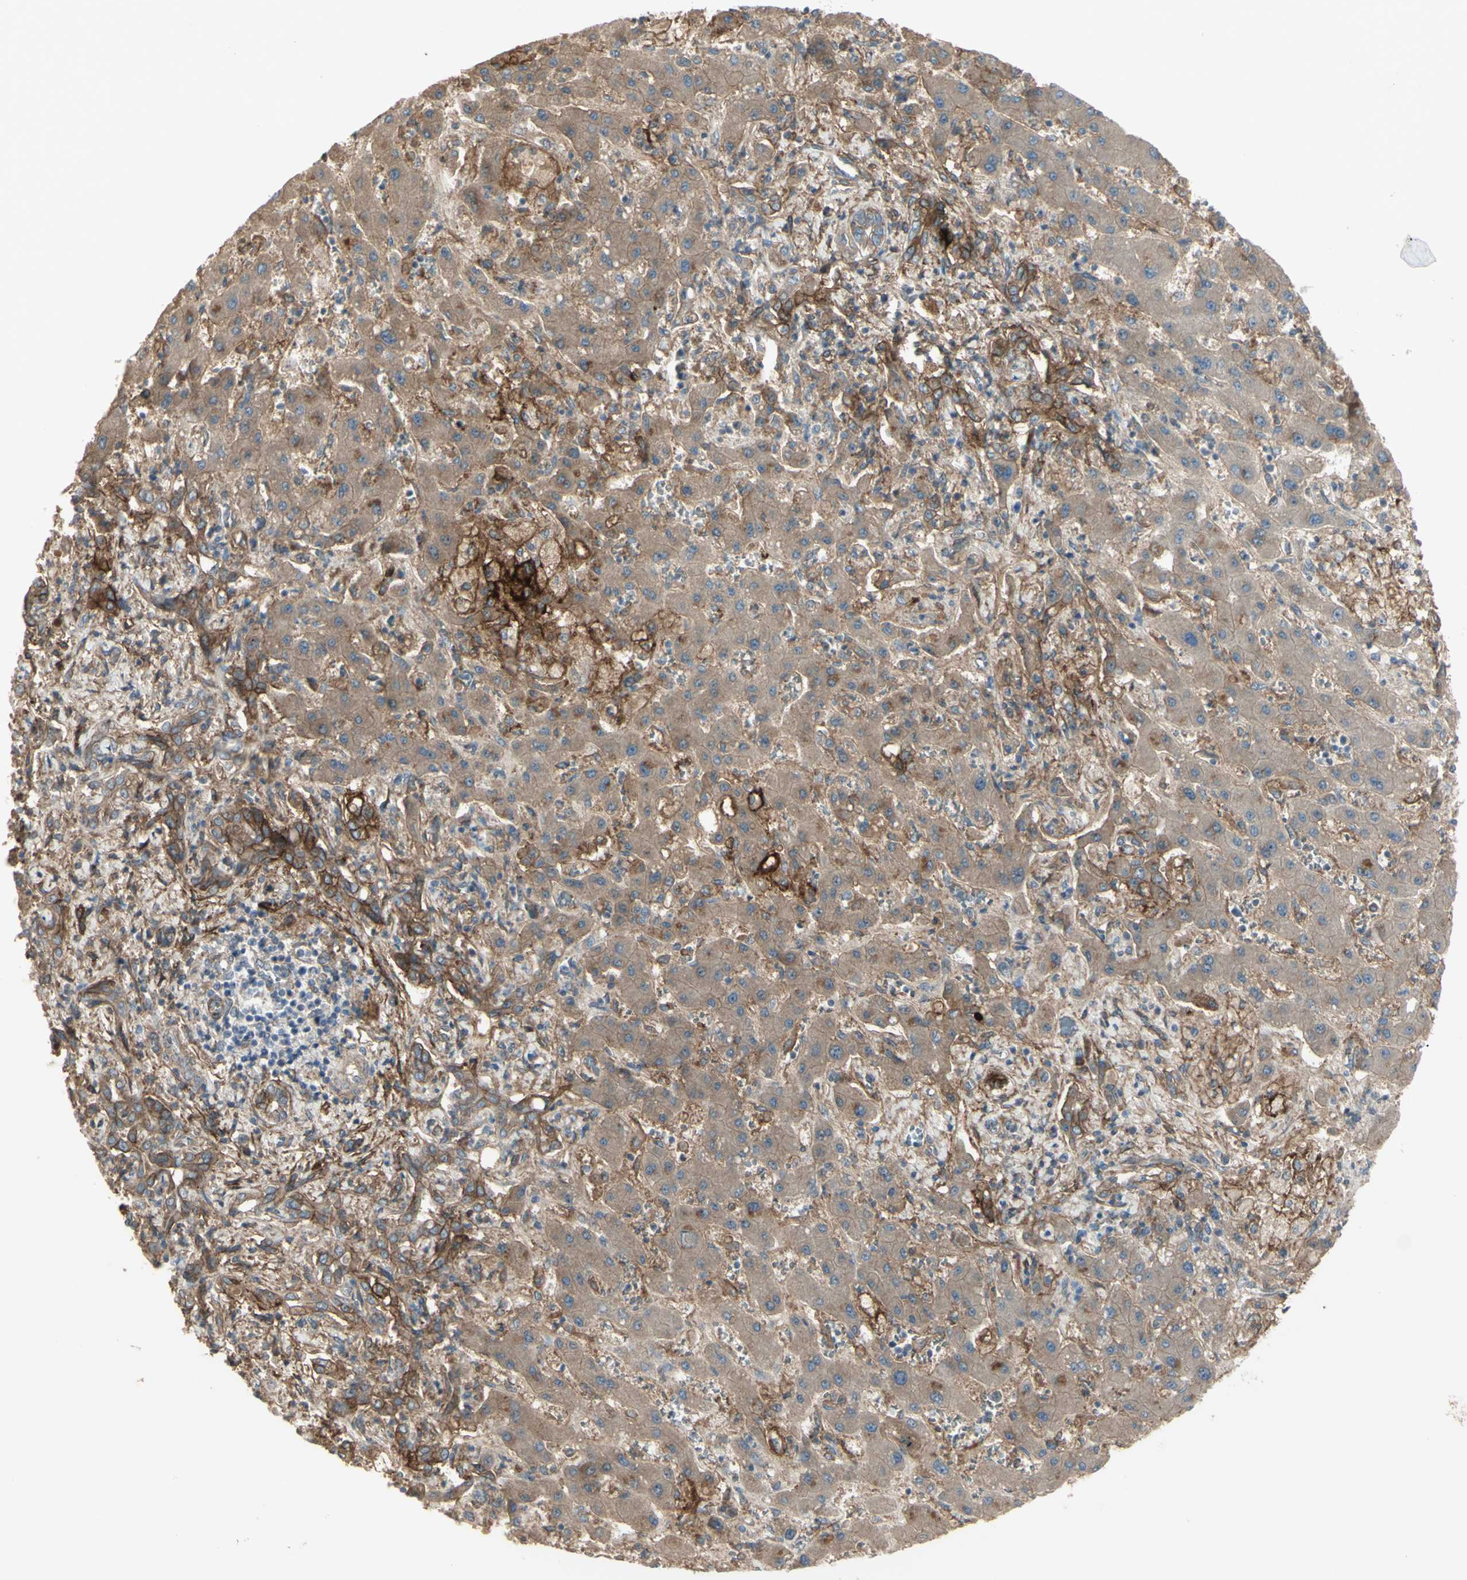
{"staining": {"intensity": "weak", "quantity": ">75%", "location": "cytoplasmic/membranous"}, "tissue": "liver cancer", "cell_type": "Tumor cells", "image_type": "cancer", "snomed": [{"axis": "morphology", "description": "Cholangiocarcinoma"}, {"axis": "topography", "description": "Liver"}], "caption": "Cholangiocarcinoma (liver) stained with a brown dye exhibits weak cytoplasmic/membranous positive staining in approximately >75% of tumor cells.", "gene": "CD276", "patient": {"sex": "male", "age": 50}}